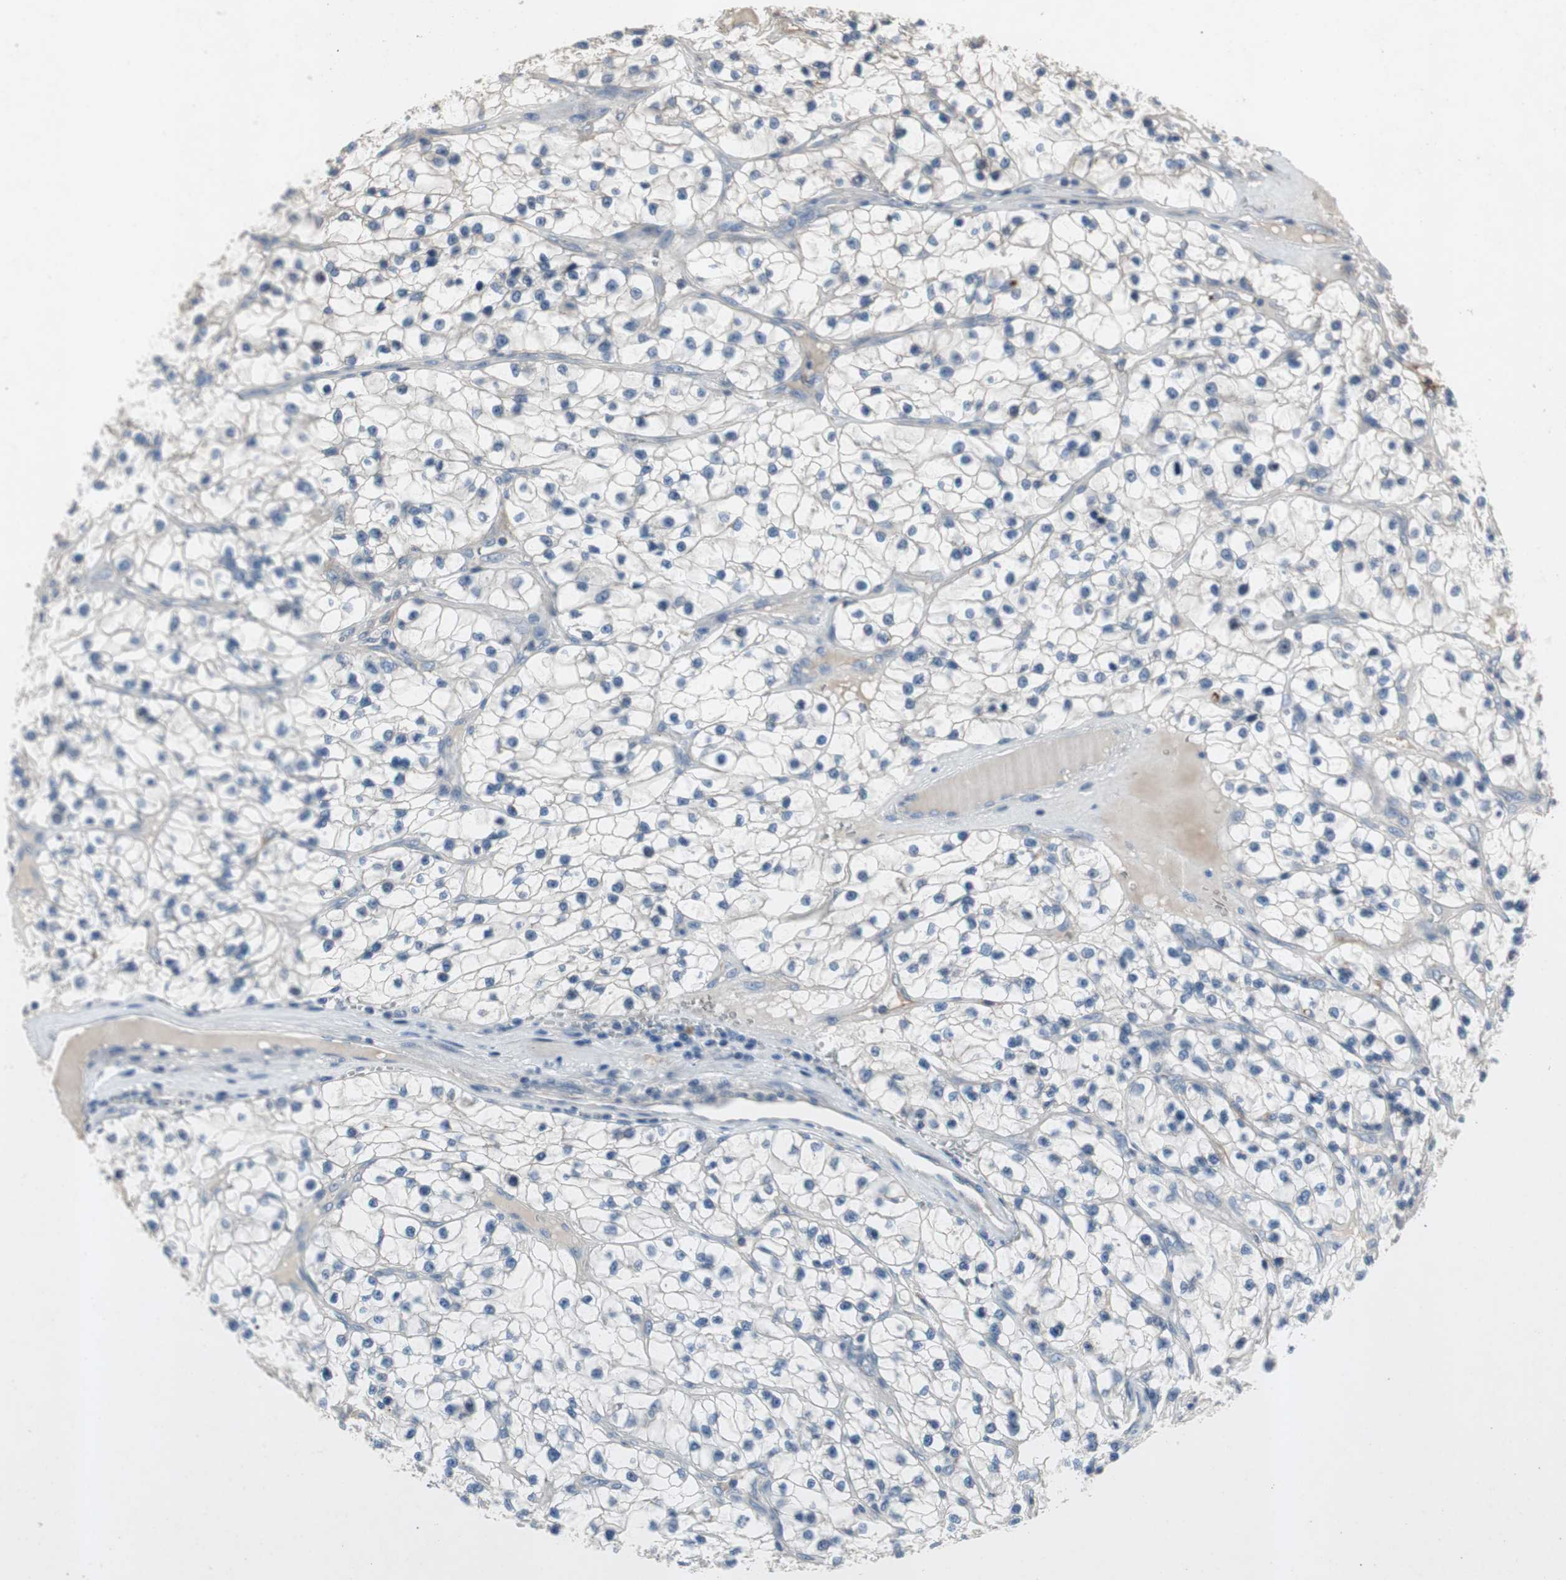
{"staining": {"intensity": "negative", "quantity": "none", "location": "none"}, "tissue": "renal cancer", "cell_type": "Tumor cells", "image_type": "cancer", "snomed": [{"axis": "morphology", "description": "Adenocarcinoma, NOS"}, {"axis": "topography", "description": "Kidney"}], "caption": "Renal cancer was stained to show a protein in brown. There is no significant expression in tumor cells.", "gene": "ALPL", "patient": {"sex": "female", "age": 57}}